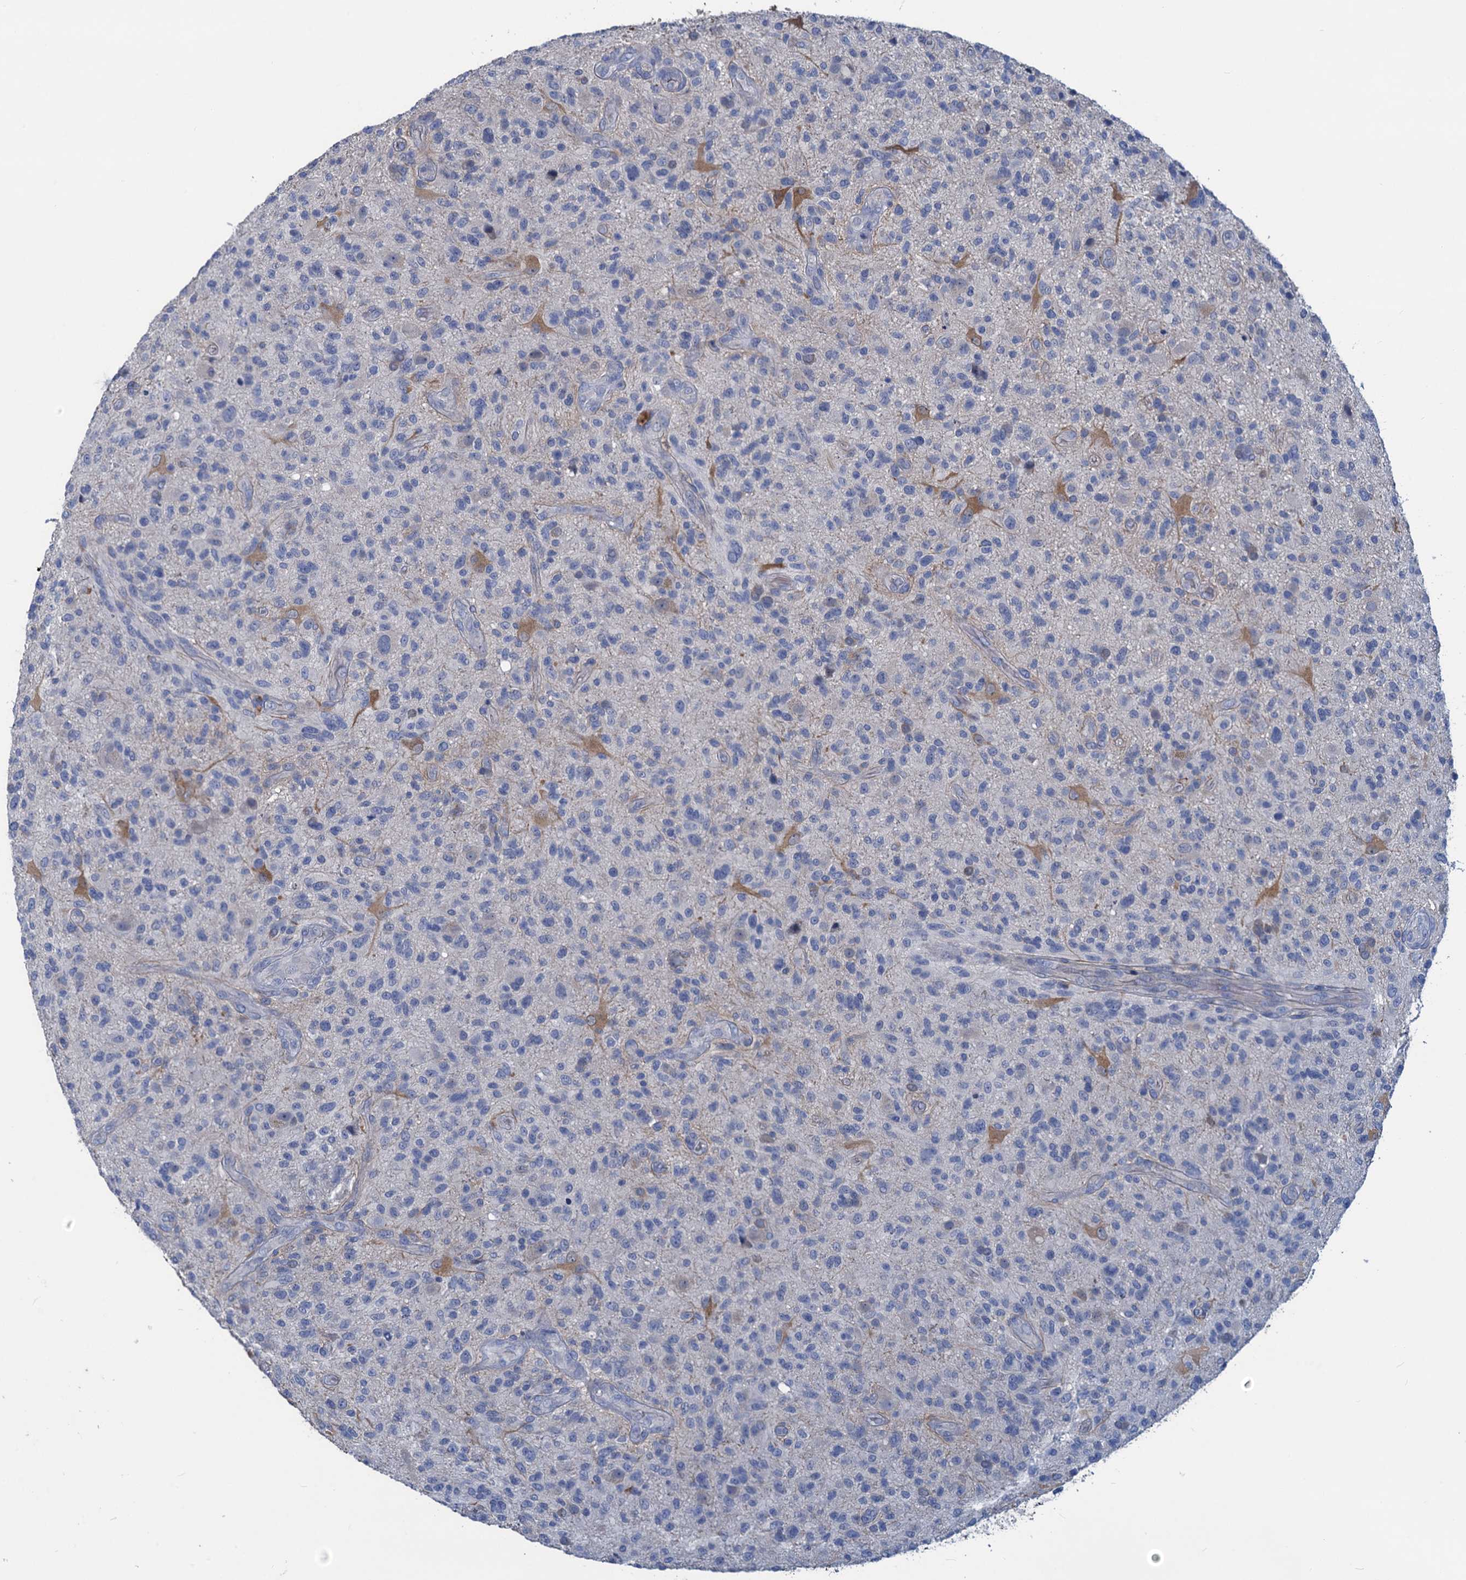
{"staining": {"intensity": "weak", "quantity": "<25%", "location": "cytoplasmic/membranous"}, "tissue": "glioma", "cell_type": "Tumor cells", "image_type": "cancer", "snomed": [{"axis": "morphology", "description": "Glioma, malignant, High grade"}, {"axis": "topography", "description": "Brain"}], "caption": "There is no significant expression in tumor cells of glioma.", "gene": "RTKN2", "patient": {"sex": "male", "age": 47}}